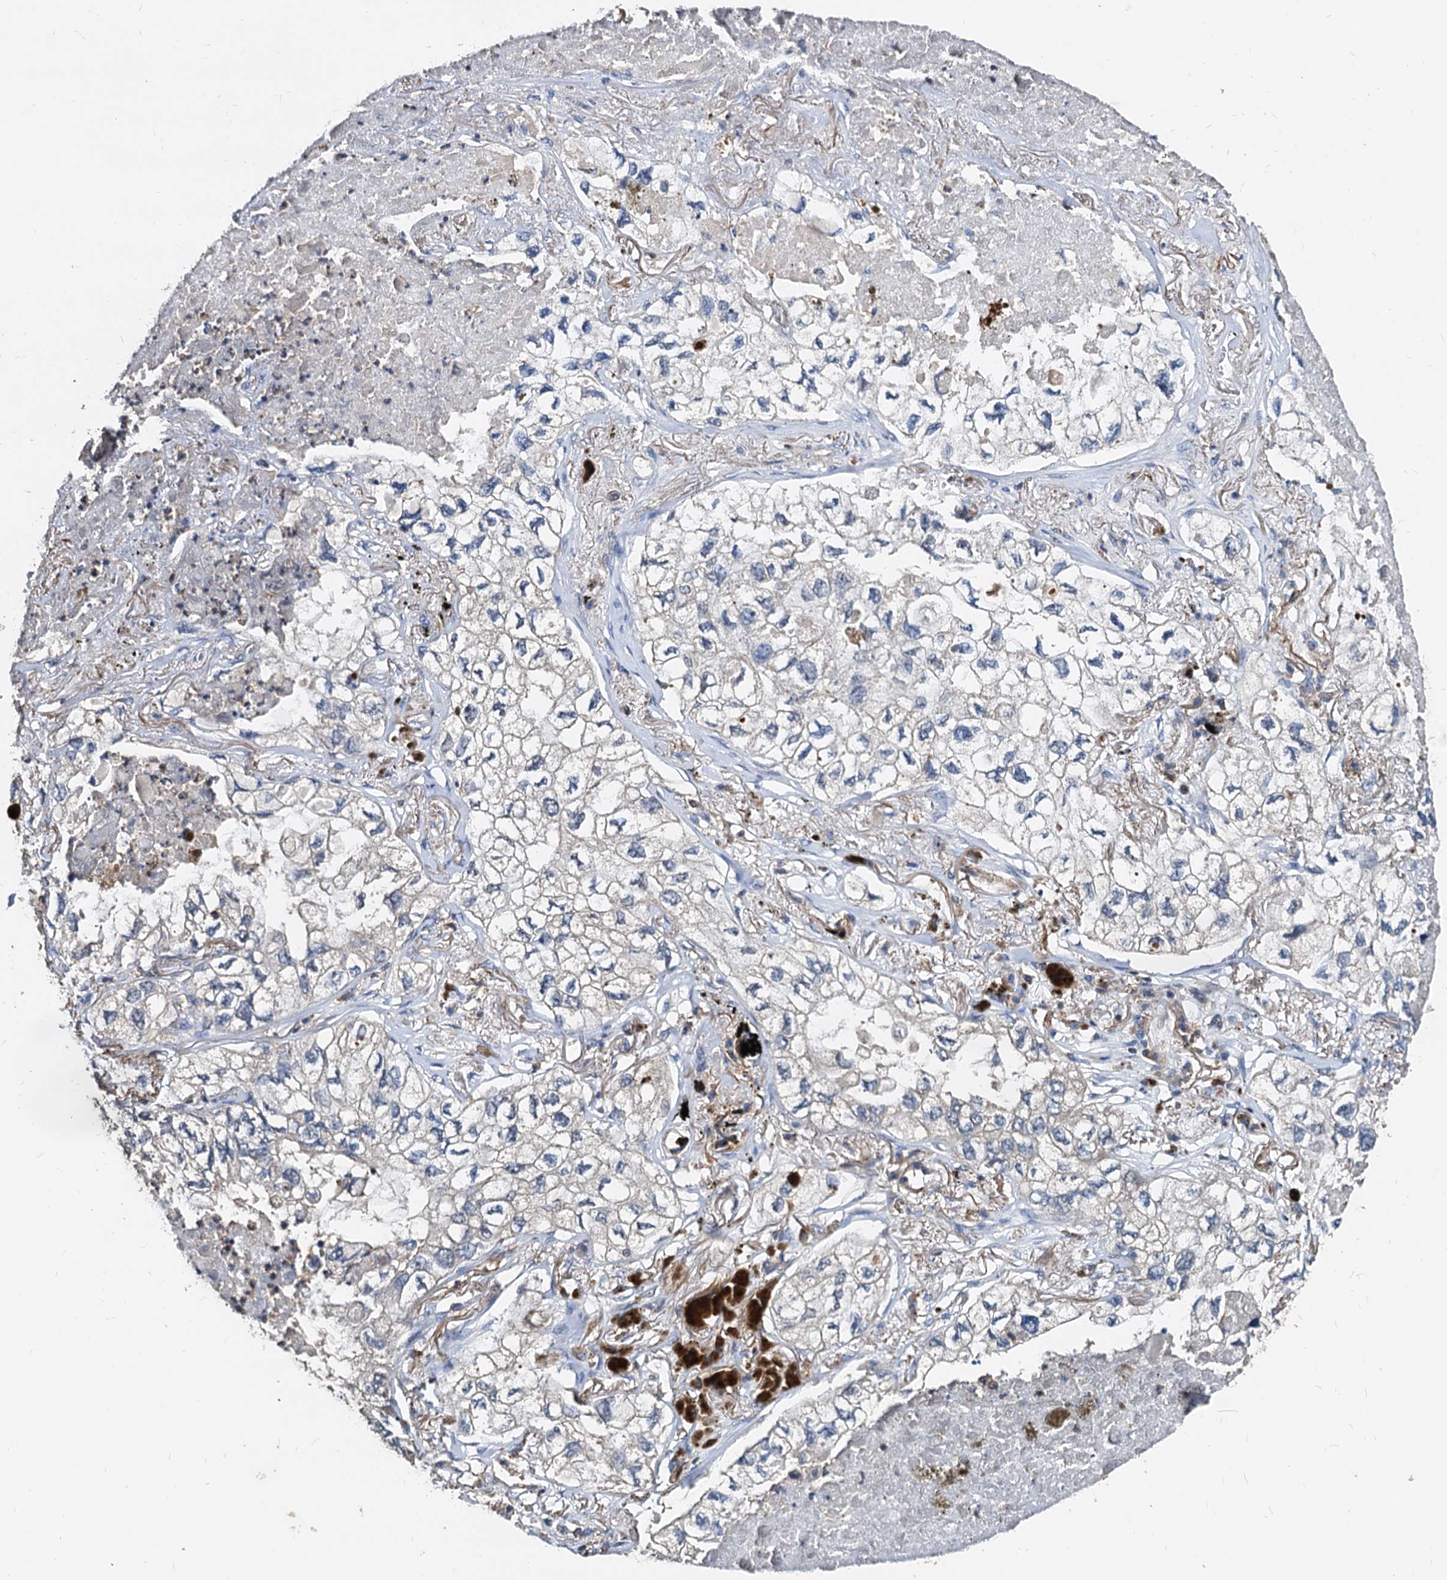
{"staining": {"intensity": "negative", "quantity": "none", "location": "none"}, "tissue": "lung cancer", "cell_type": "Tumor cells", "image_type": "cancer", "snomed": [{"axis": "morphology", "description": "Adenocarcinoma, NOS"}, {"axis": "topography", "description": "Lung"}], "caption": "Immunohistochemical staining of lung cancer displays no significant positivity in tumor cells.", "gene": "LCP2", "patient": {"sex": "male", "age": 65}}